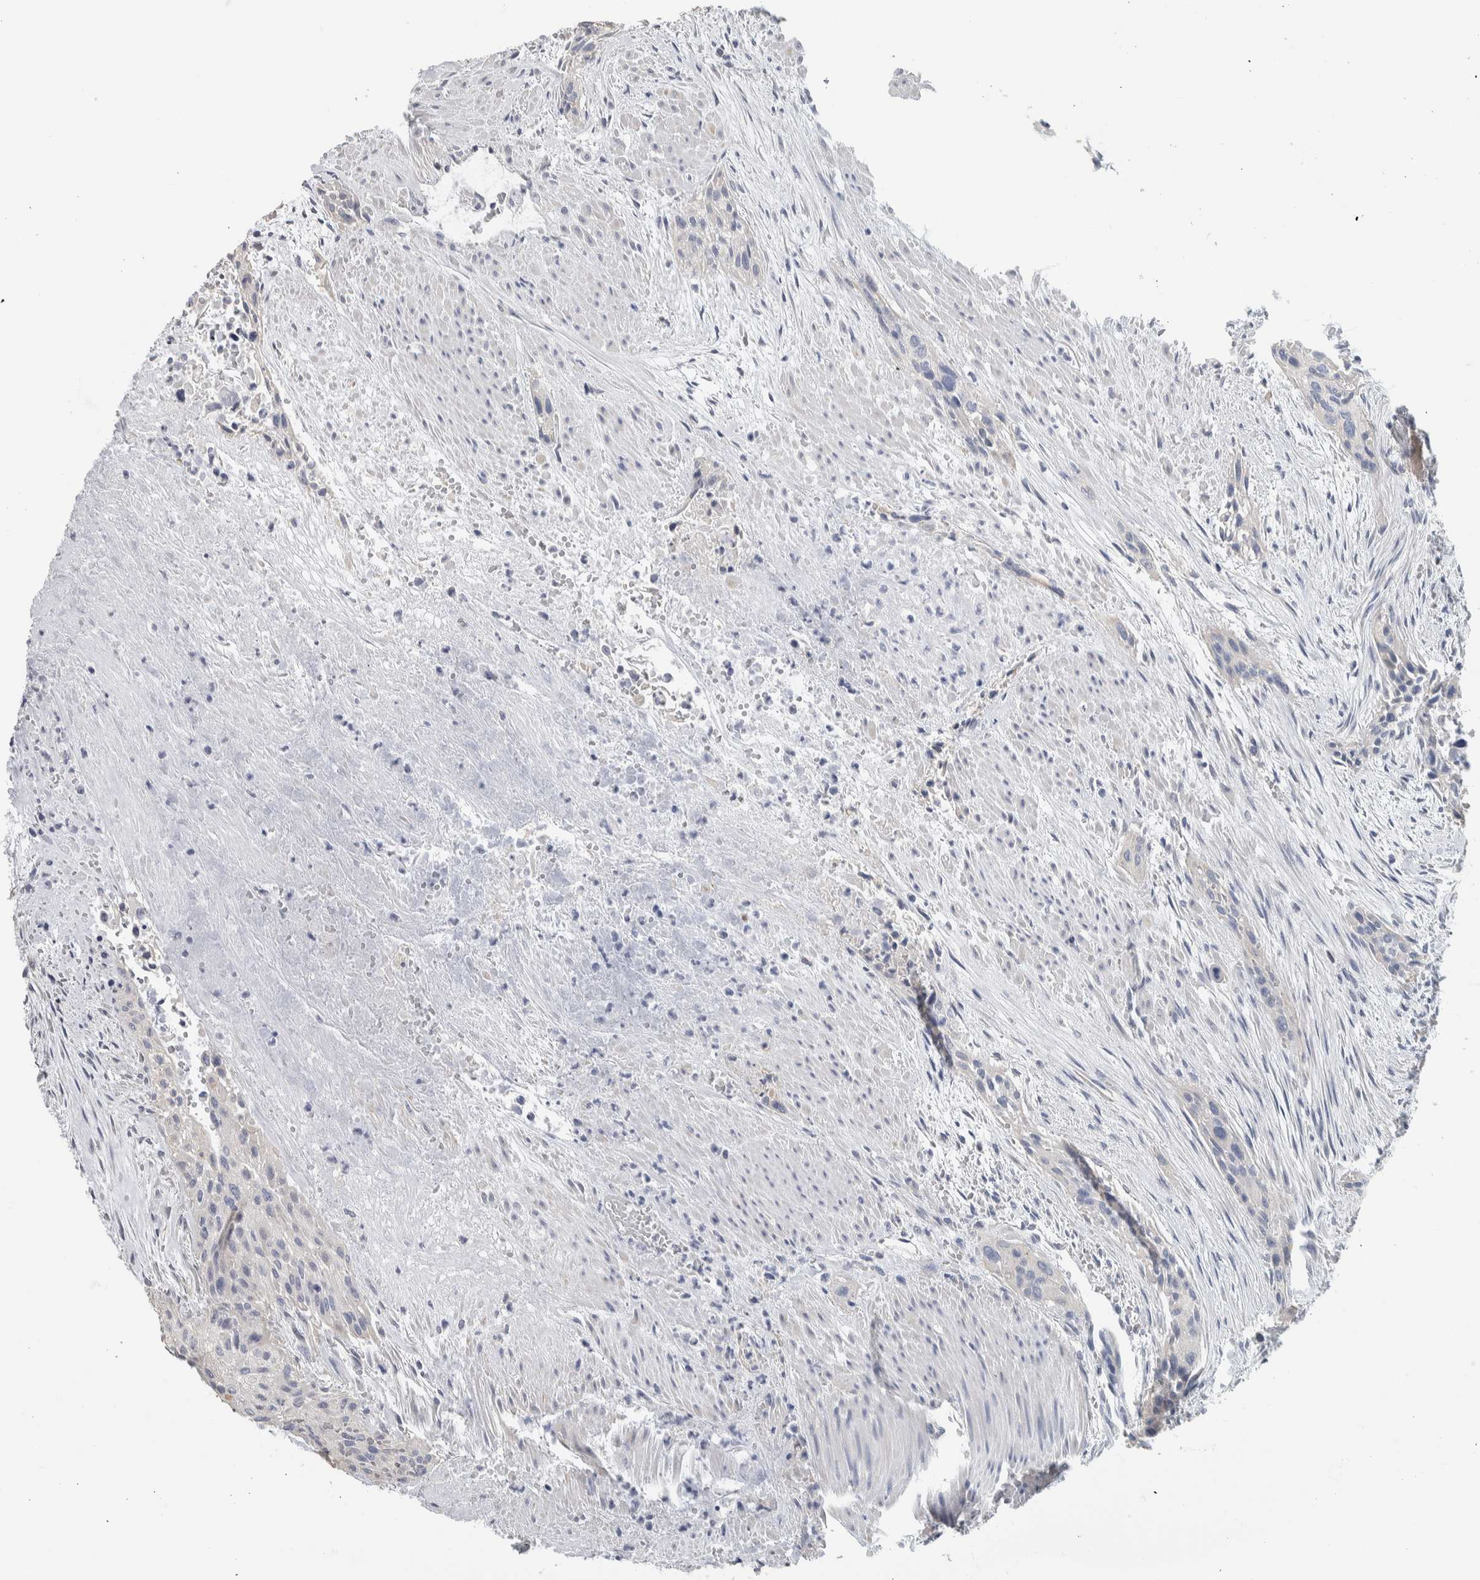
{"staining": {"intensity": "negative", "quantity": "none", "location": "none"}, "tissue": "urothelial cancer", "cell_type": "Tumor cells", "image_type": "cancer", "snomed": [{"axis": "morphology", "description": "Urothelial carcinoma, High grade"}, {"axis": "topography", "description": "Urinary bladder"}], "caption": "The photomicrograph demonstrates no significant positivity in tumor cells of urothelial cancer.", "gene": "NEFM", "patient": {"sex": "male", "age": 35}}